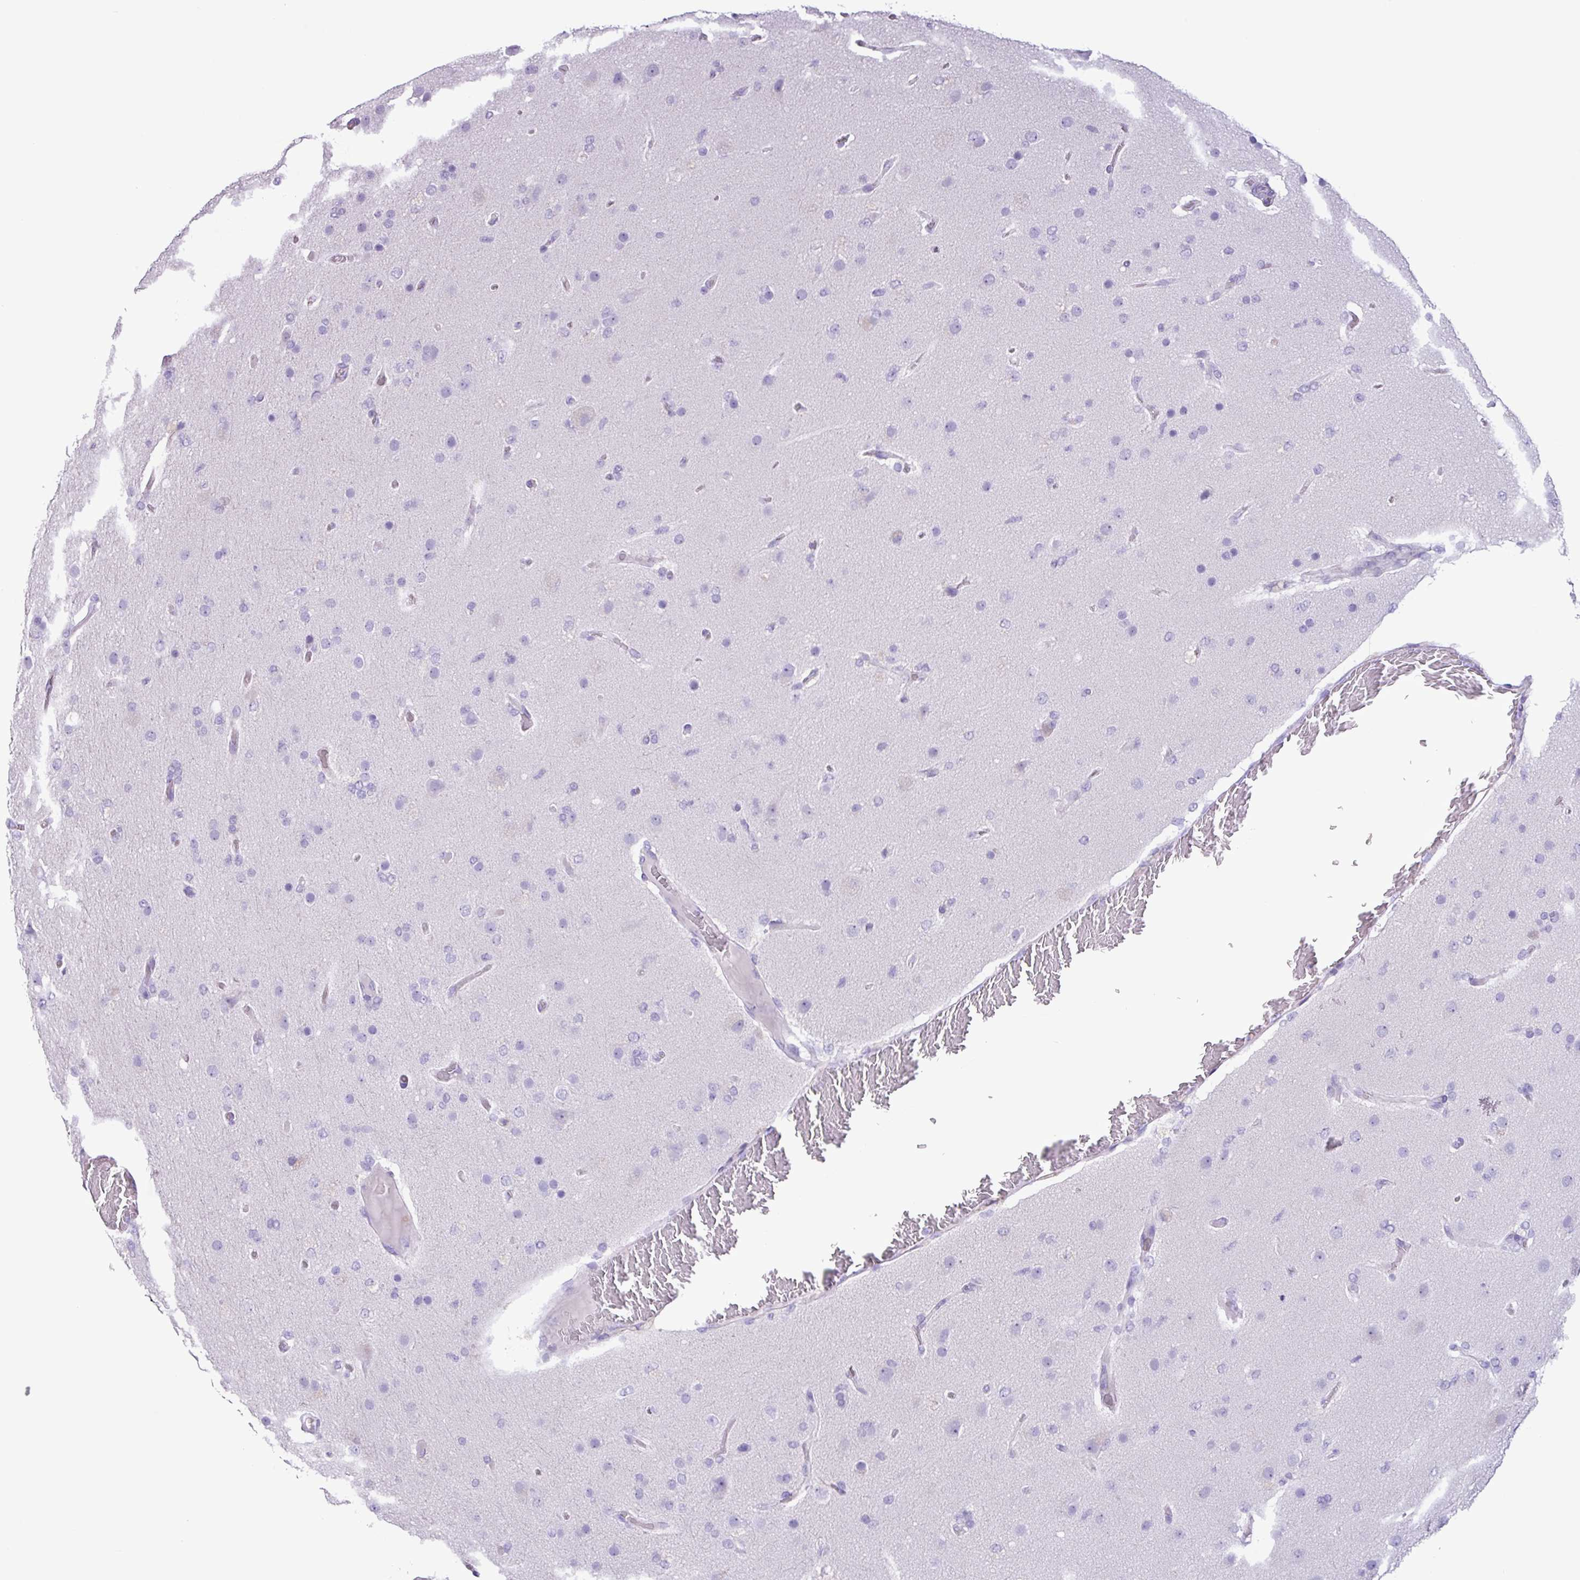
{"staining": {"intensity": "negative", "quantity": "none", "location": "none"}, "tissue": "glioma", "cell_type": "Tumor cells", "image_type": "cancer", "snomed": [{"axis": "morphology", "description": "Glioma, malignant, High grade"}, {"axis": "topography", "description": "Brain"}], "caption": "There is no significant positivity in tumor cells of glioma.", "gene": "CYSTM1", "patient": {"sex": "female", "age": 74}}